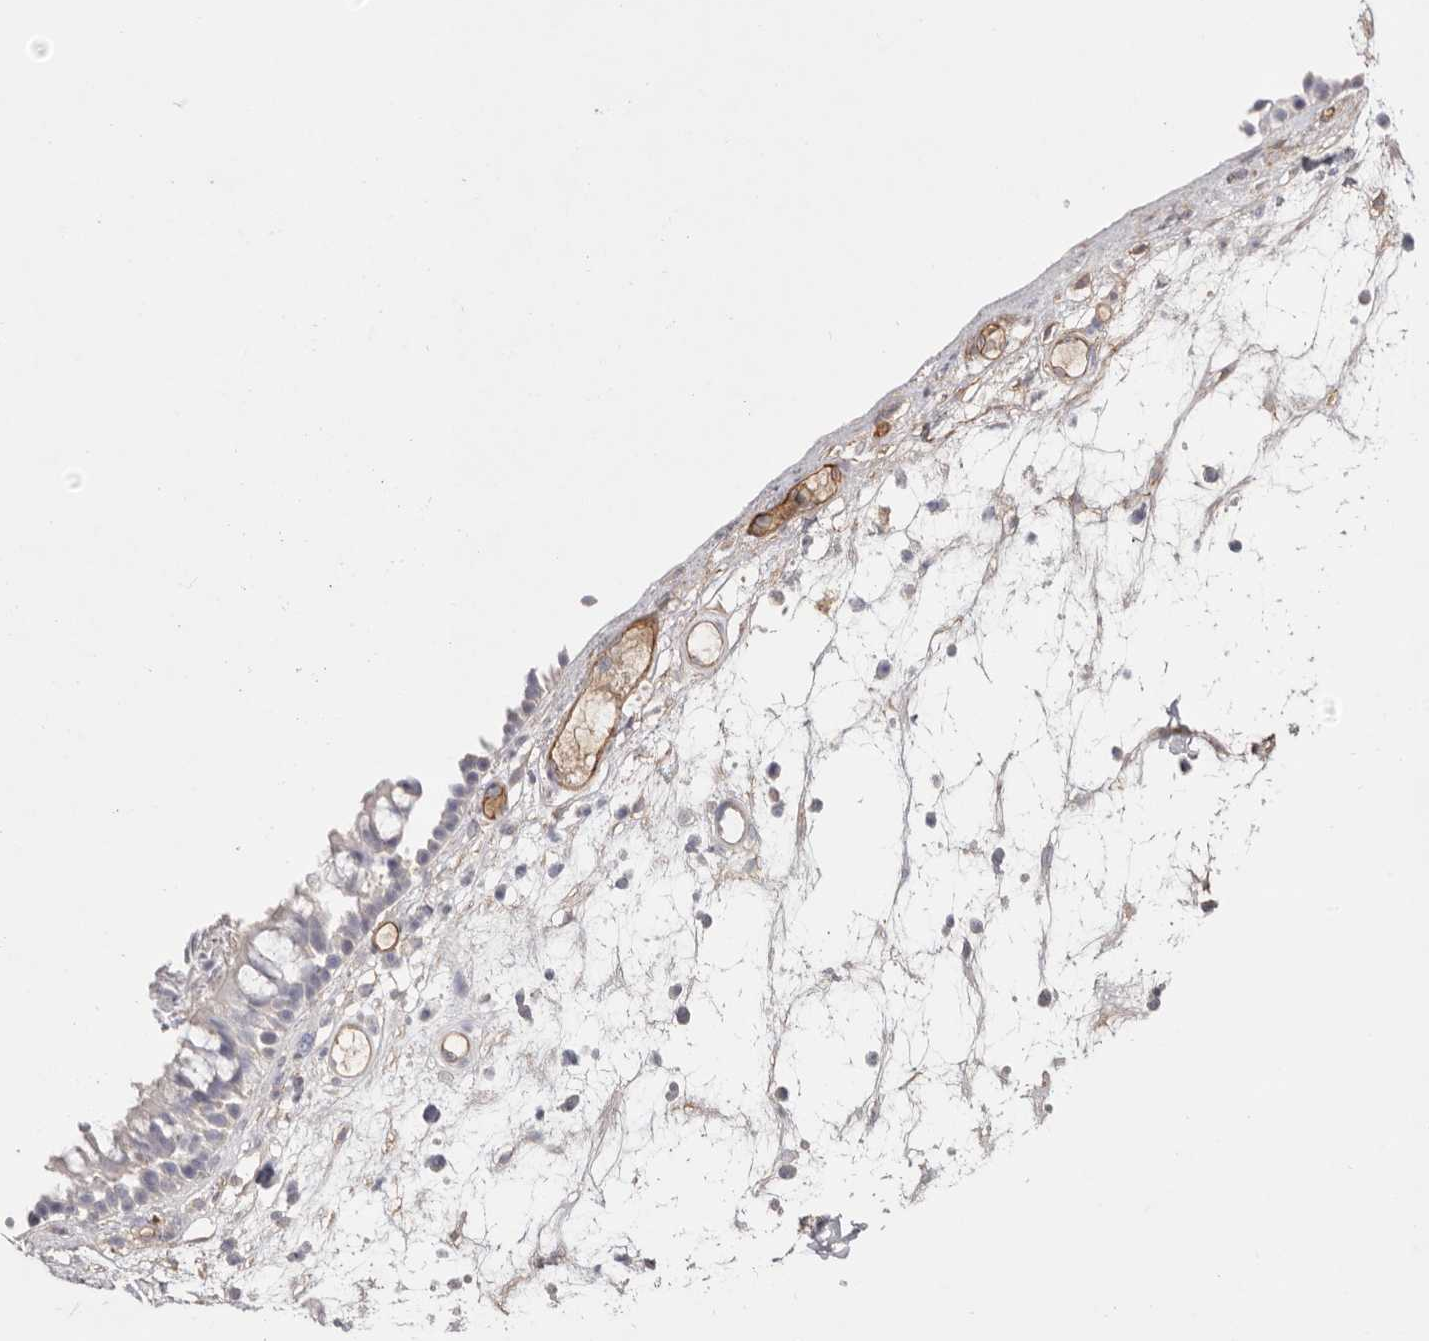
{"staining": {"intensity": "negative", "quantity": "none", "location": "none"}, "tissue": "nasopharynx", "cell_type": "Respiratory epithelial cells", "image_type": "normal", "snomed": [{"axis": "morphology", "description": "Normal tissue, NOS"}, {"axis": "morphology", "description": "Inflammation, NOS"}, {"axis": "morphology", "description": "Malignant melanoma, Metastatic site"}, {"axis": "topography", "description": "Nasopharynx"}], "caption": "IHC of unremarkable human nasopharynx shows no staining in respiratory epithelial cells. (DAB immunohistochemistry with hematoxylin counter stain).", "gene": "LRRC66", "patient": {"sex": "male", "age": 70}}